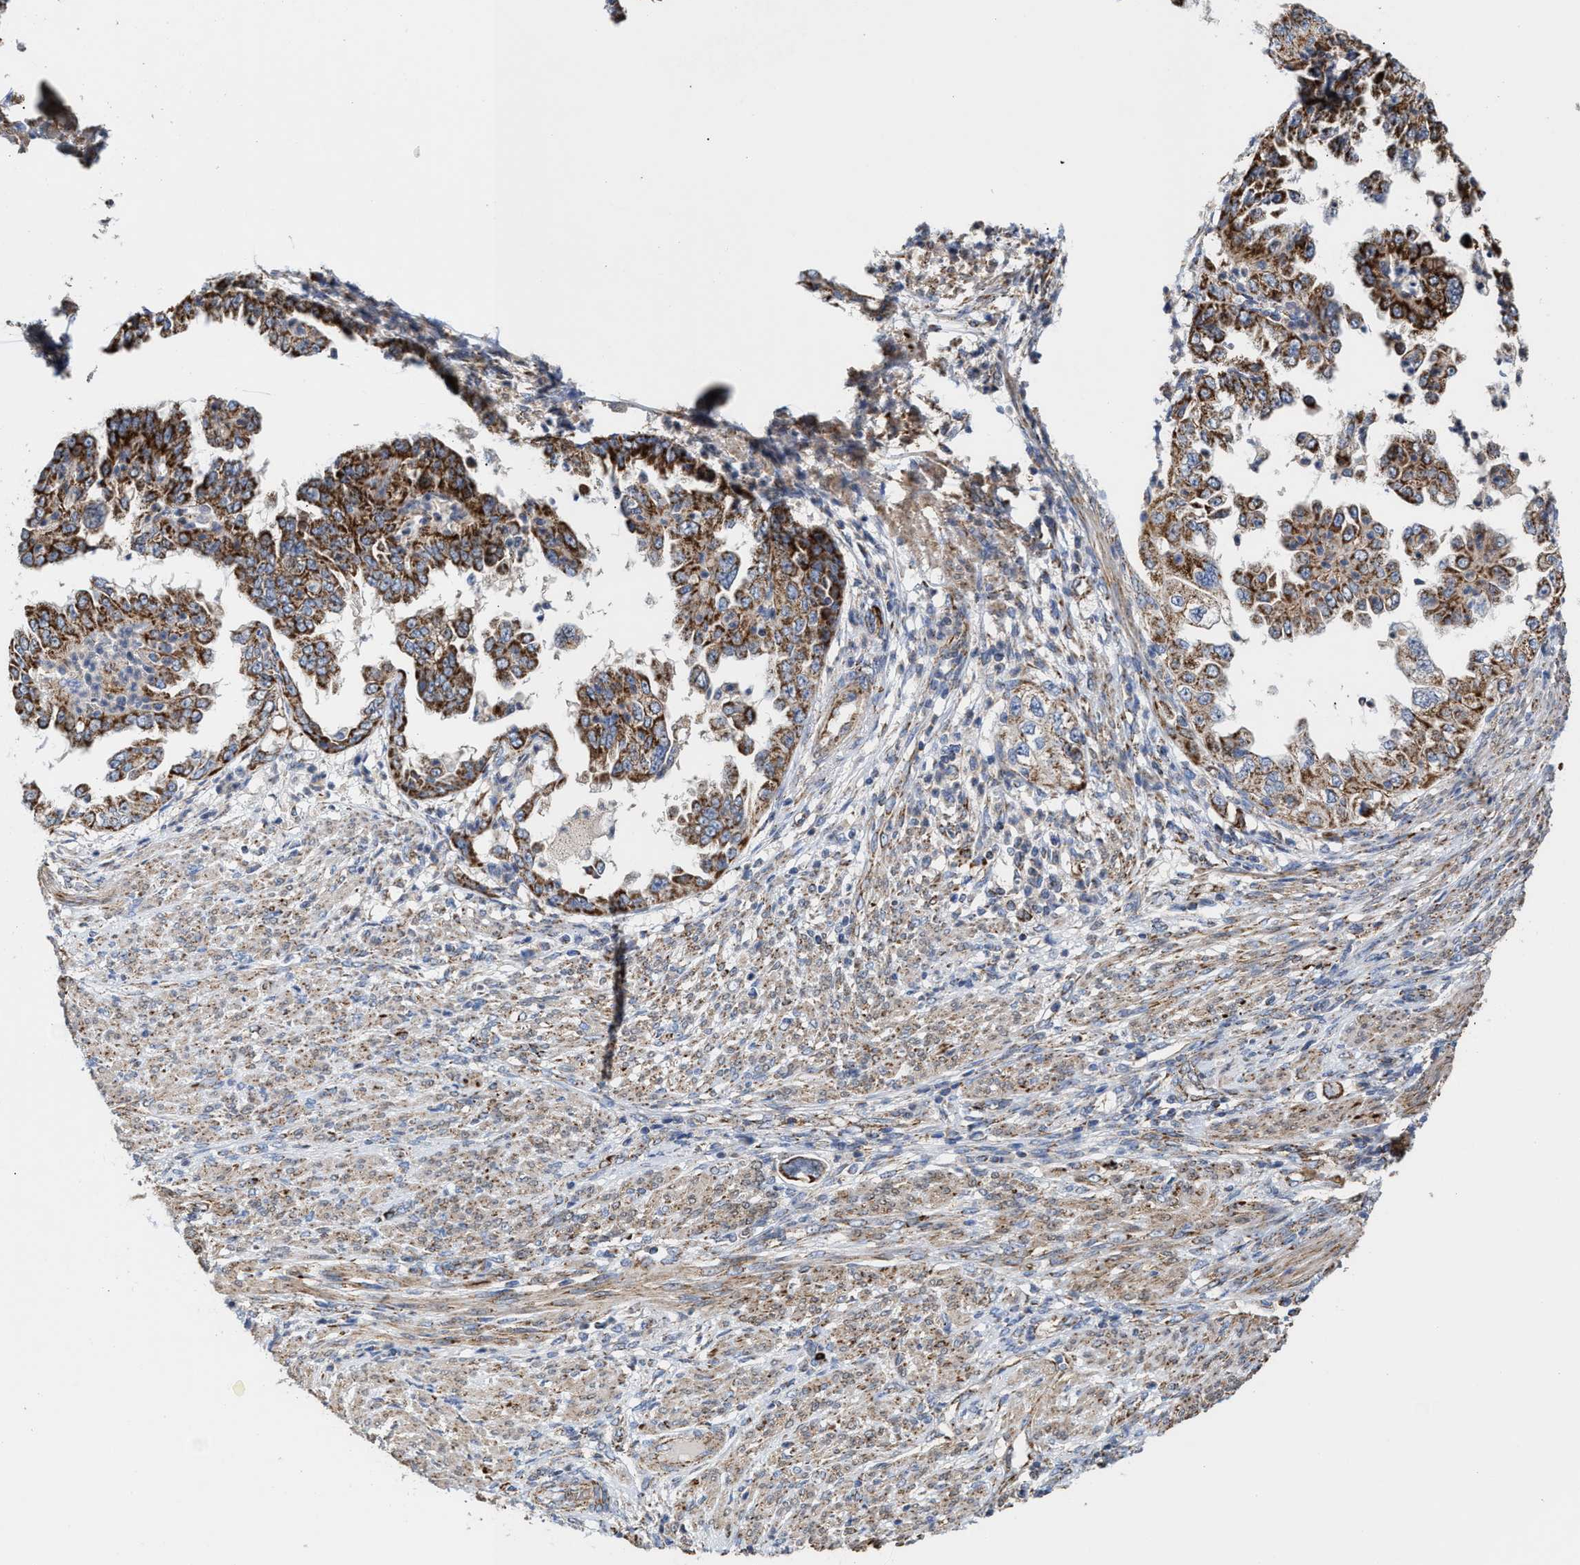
{"staining": {"intensity": "strong", "quantity": ">75%", "location": "cytoplasmic/membranous"}, "tissue": "endometrial cancer", "cell_type": "Tumor cells", "image_type": "cancer", "snomed": [{"axis": "morphology", "description": "Adenocarcinoma, NOS"}, {"axis": "topography", "description": "Endometrium"}], "caption": "IHC micrograph of human endometrial cancer stained for a protein (brown), which reveals high levels of strong cytoplasmic/membranous expression in approximately >75% of tumor cells.", "gene": "MECR", "patient": {"sex": "female", "age": 85}}